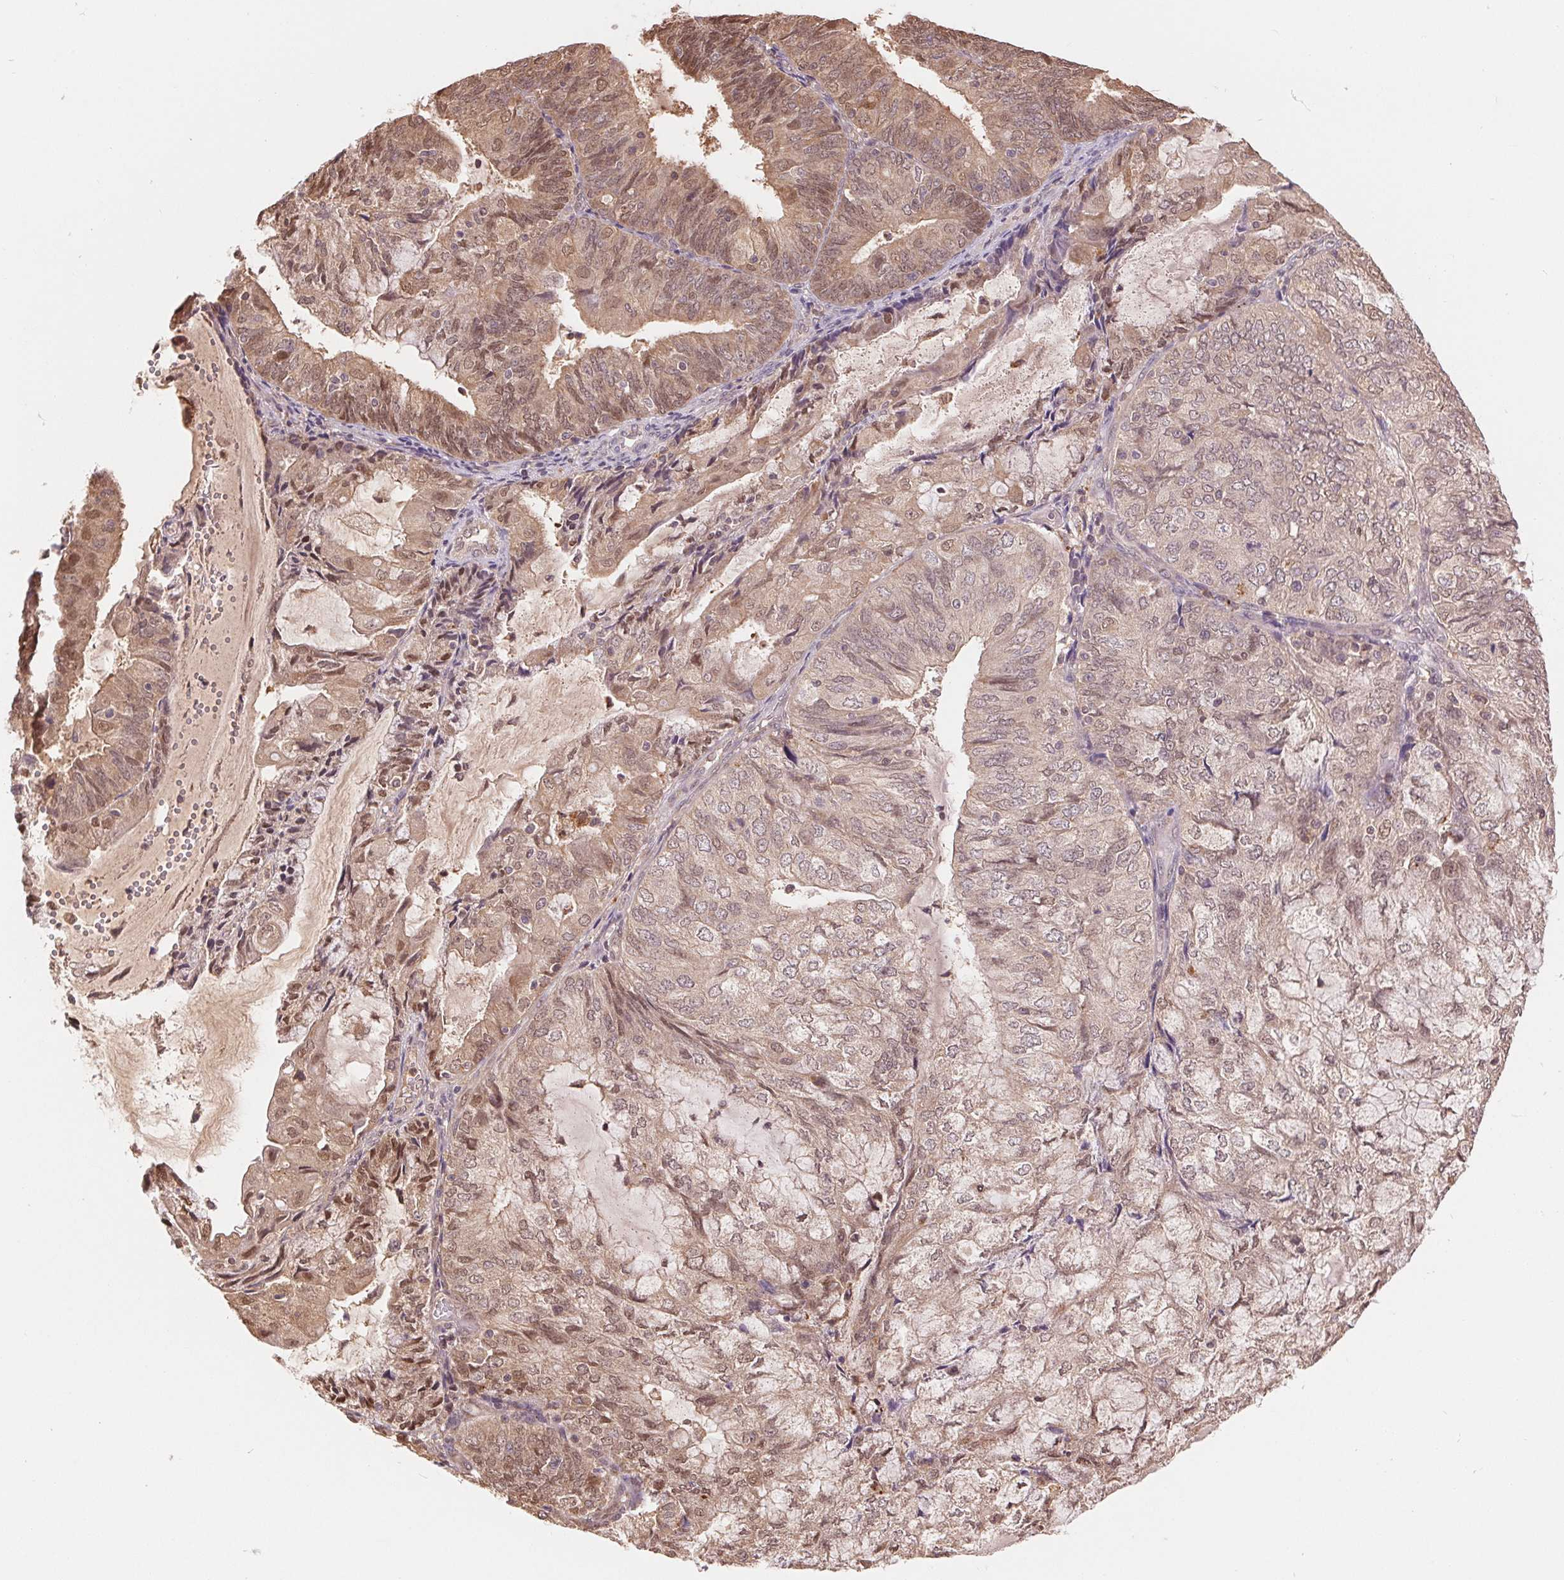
{"staining": {"intensity": "moderate", "quantity": ">75%", "location": "cytoplasmic/membranous,nuclear"}, "tissue": "endometrial cancer", "cell_type": "Tumor cells", "image_type": "cancer", "snomed": [{"axis": "morphology", "description": "Adenocarcinoma, NOS"}, {"axis": "topography", "description": "Endometrium"}], "caption": "Approximately >75% of tumor cells in human endometrial cancer exhibit moderate cytoplasmic/membranous and nuclear protein positivity as visualized by brown immunohistochemical staining.", "gene": "TMEM273", "patient": {"sex": "female", "age": 81}}